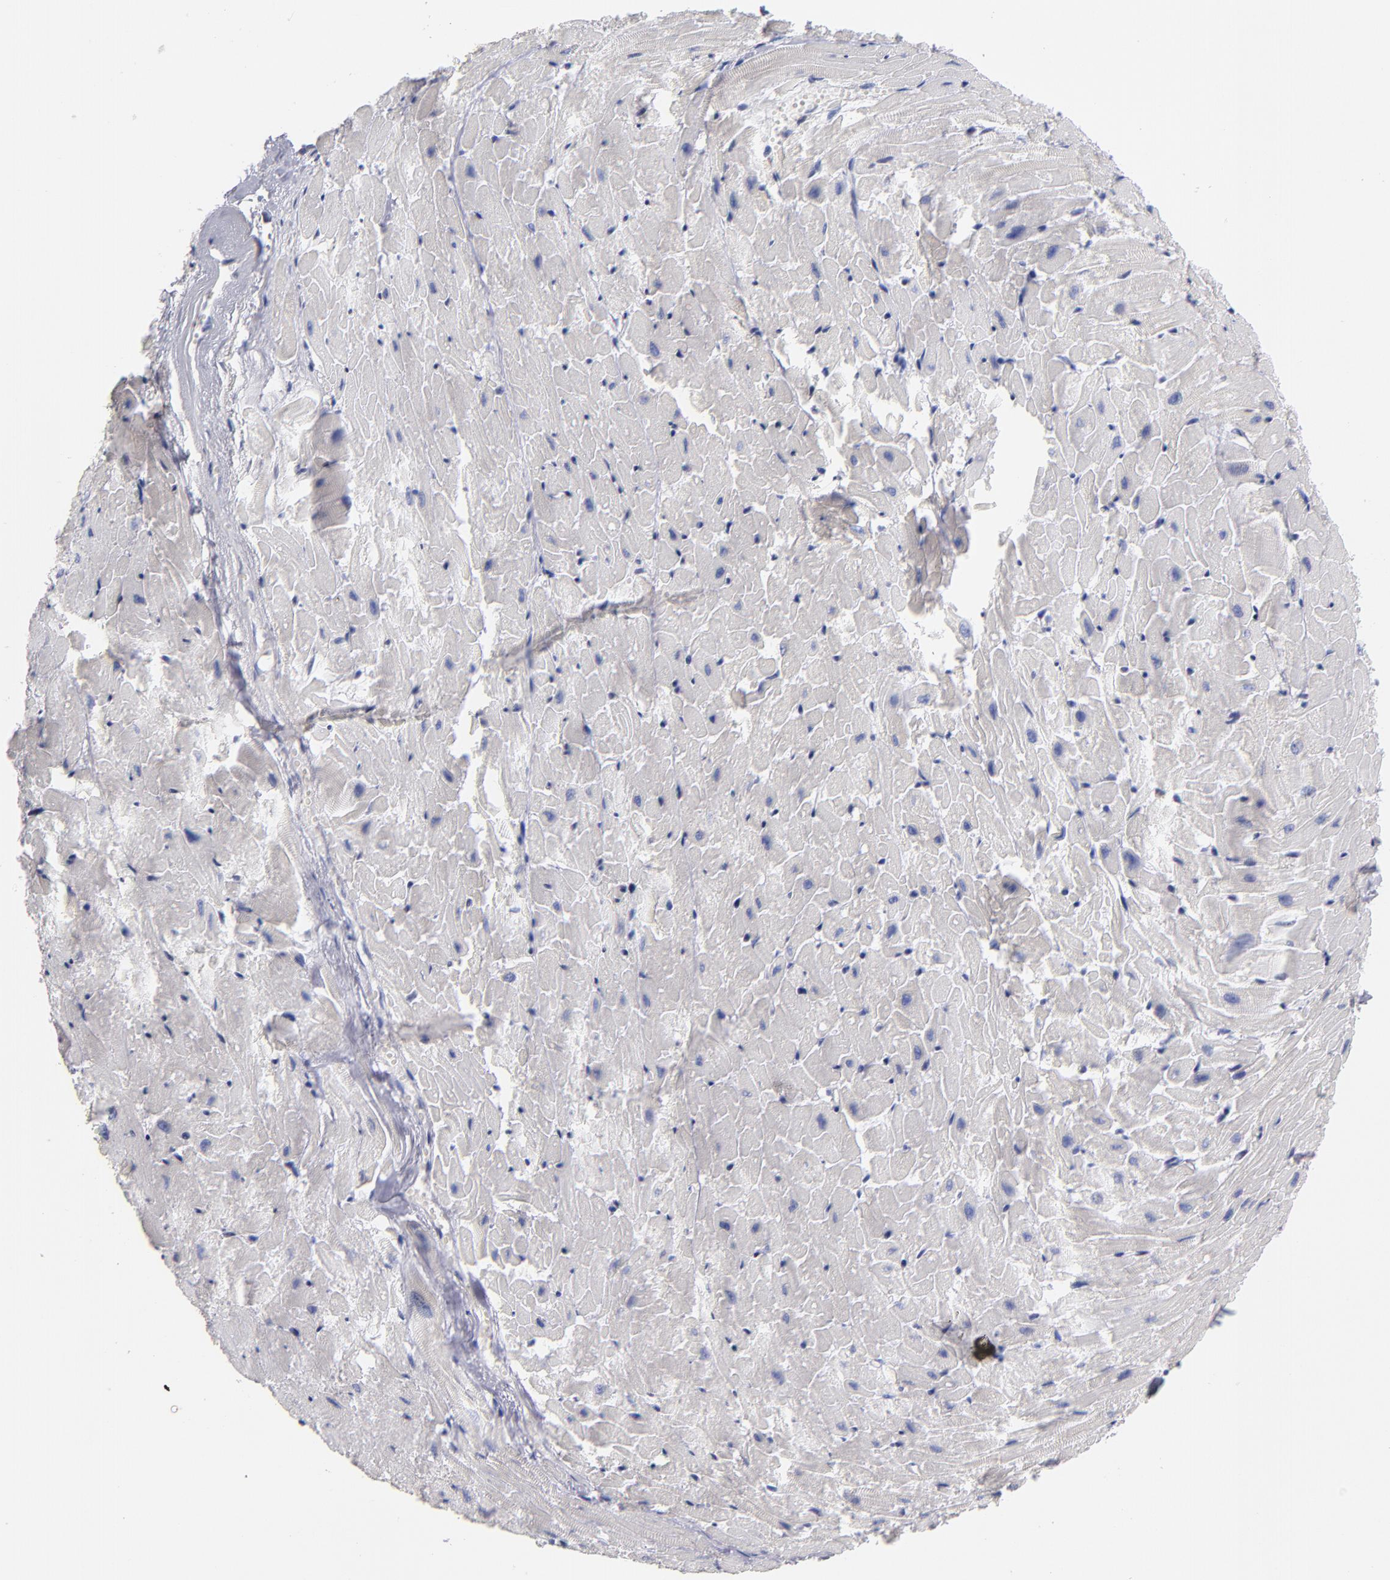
{"staining": {"intensity": "moderate", "quantity": "<25%", "location": "nuclear"}, "tissue": "heart muscle", "cell_type": "Cardiomyocytes", "image_type": "normal", "snomed": [{"axis": "morphology", "description": "Normal tissue, NOS"}, {"axis": "topography", "description": "Heart"}], "caption": "Unremarkable heart muscle displays moderate nuclear staining in about <25% of cardiomyocytes.", "gene": "RAF1", "patient": {"sex": "female", "age": 19}}